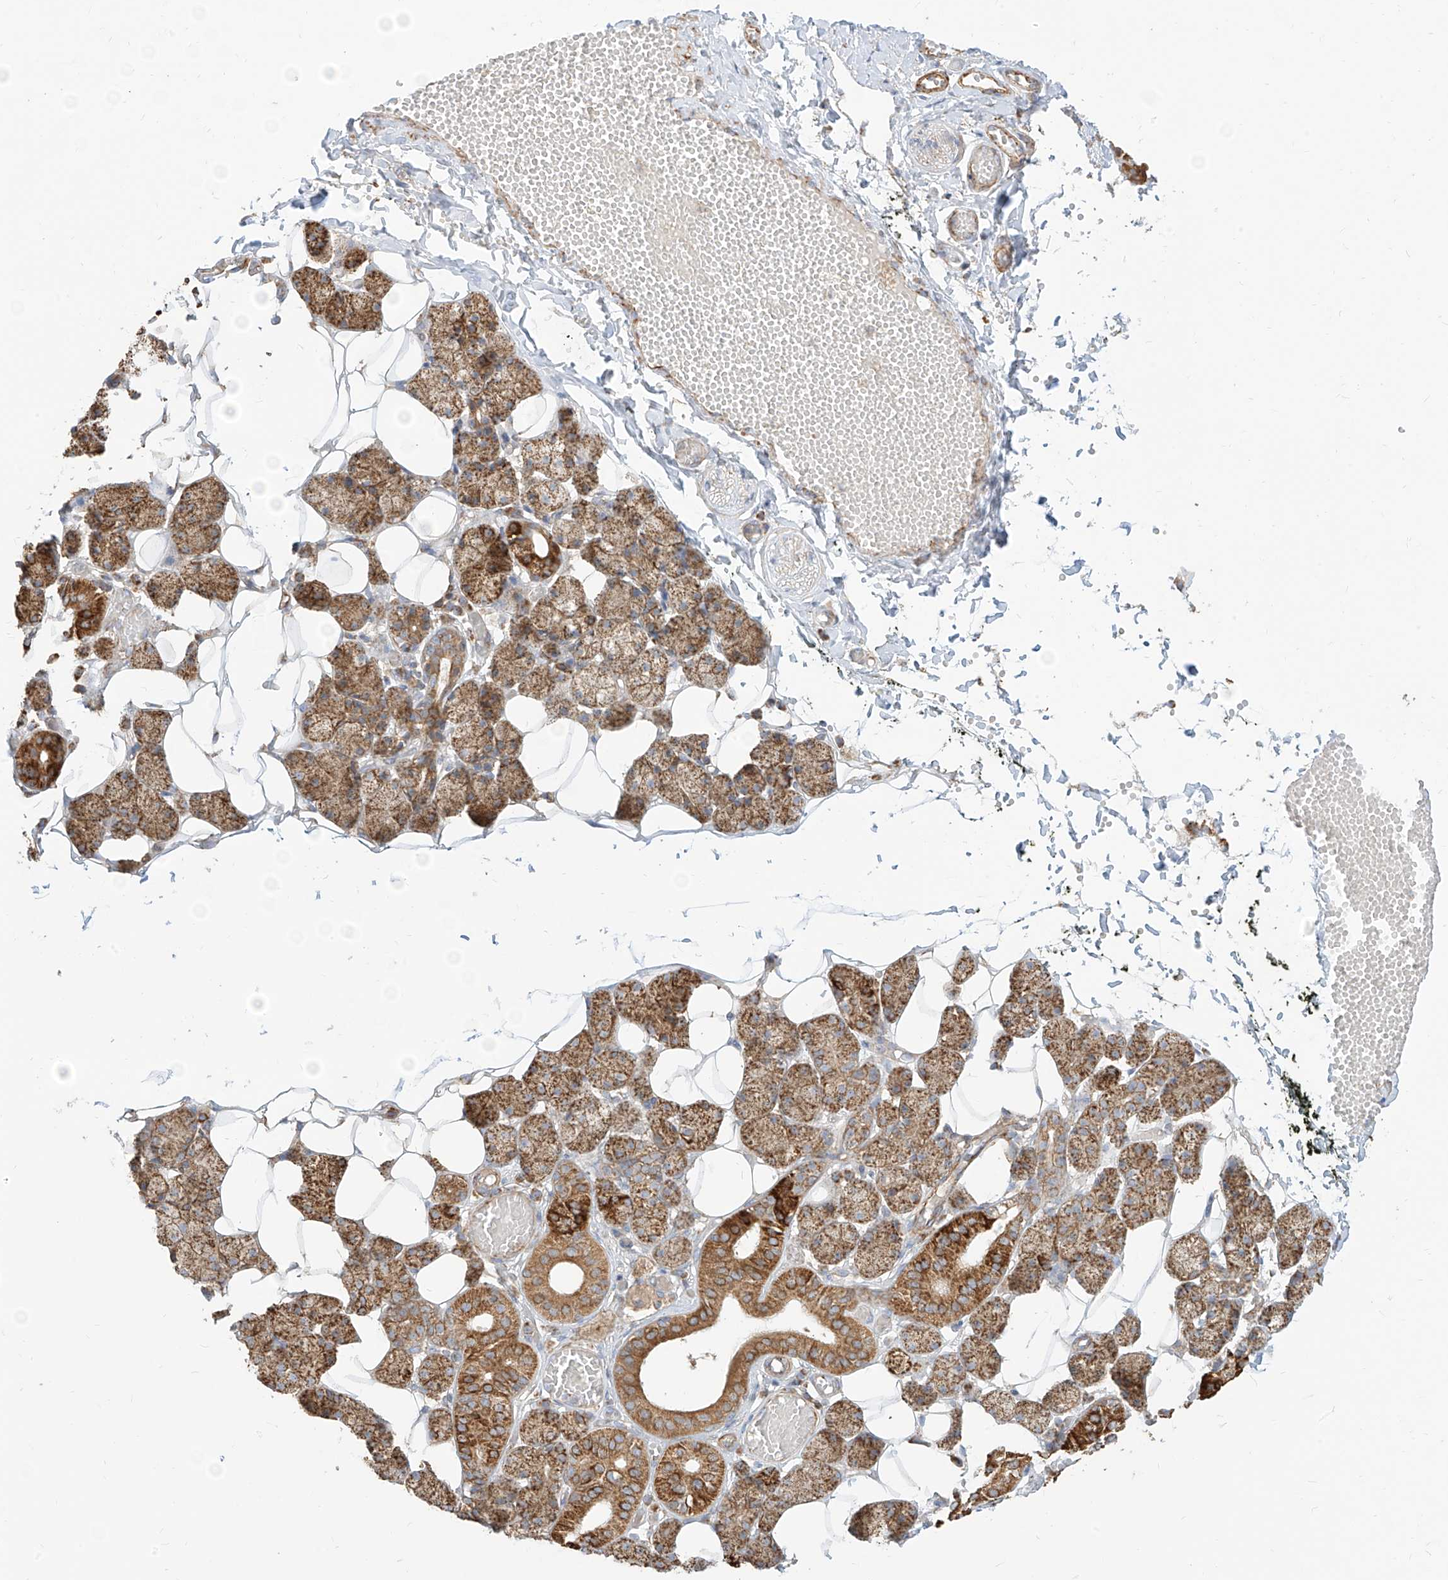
{"staining": {"intensity": "moderate", "quantity": ">75%", "location": "cytoplasmic/membranous"}, "tissue": "salivary gland", "cell_type": "Glandular cells", "image_type": "normal", "snomed": [{"axis": "morphology", "description": "Normal tissue, NOS"}, {"axis": "topography", "description": "Salivary gland"}], "caption": "The micrograph demonstrates a brown stain indicating the presence of a protein in the cytoplasmic/membranous of glandular cells in salivary gland. (DAB (3,3'-diaminobenzidine) IHC, brown staining for protein, blue staining for nuclei).", "gene": "PLCL1", "patient": {"sex": "female", "age": 33}}